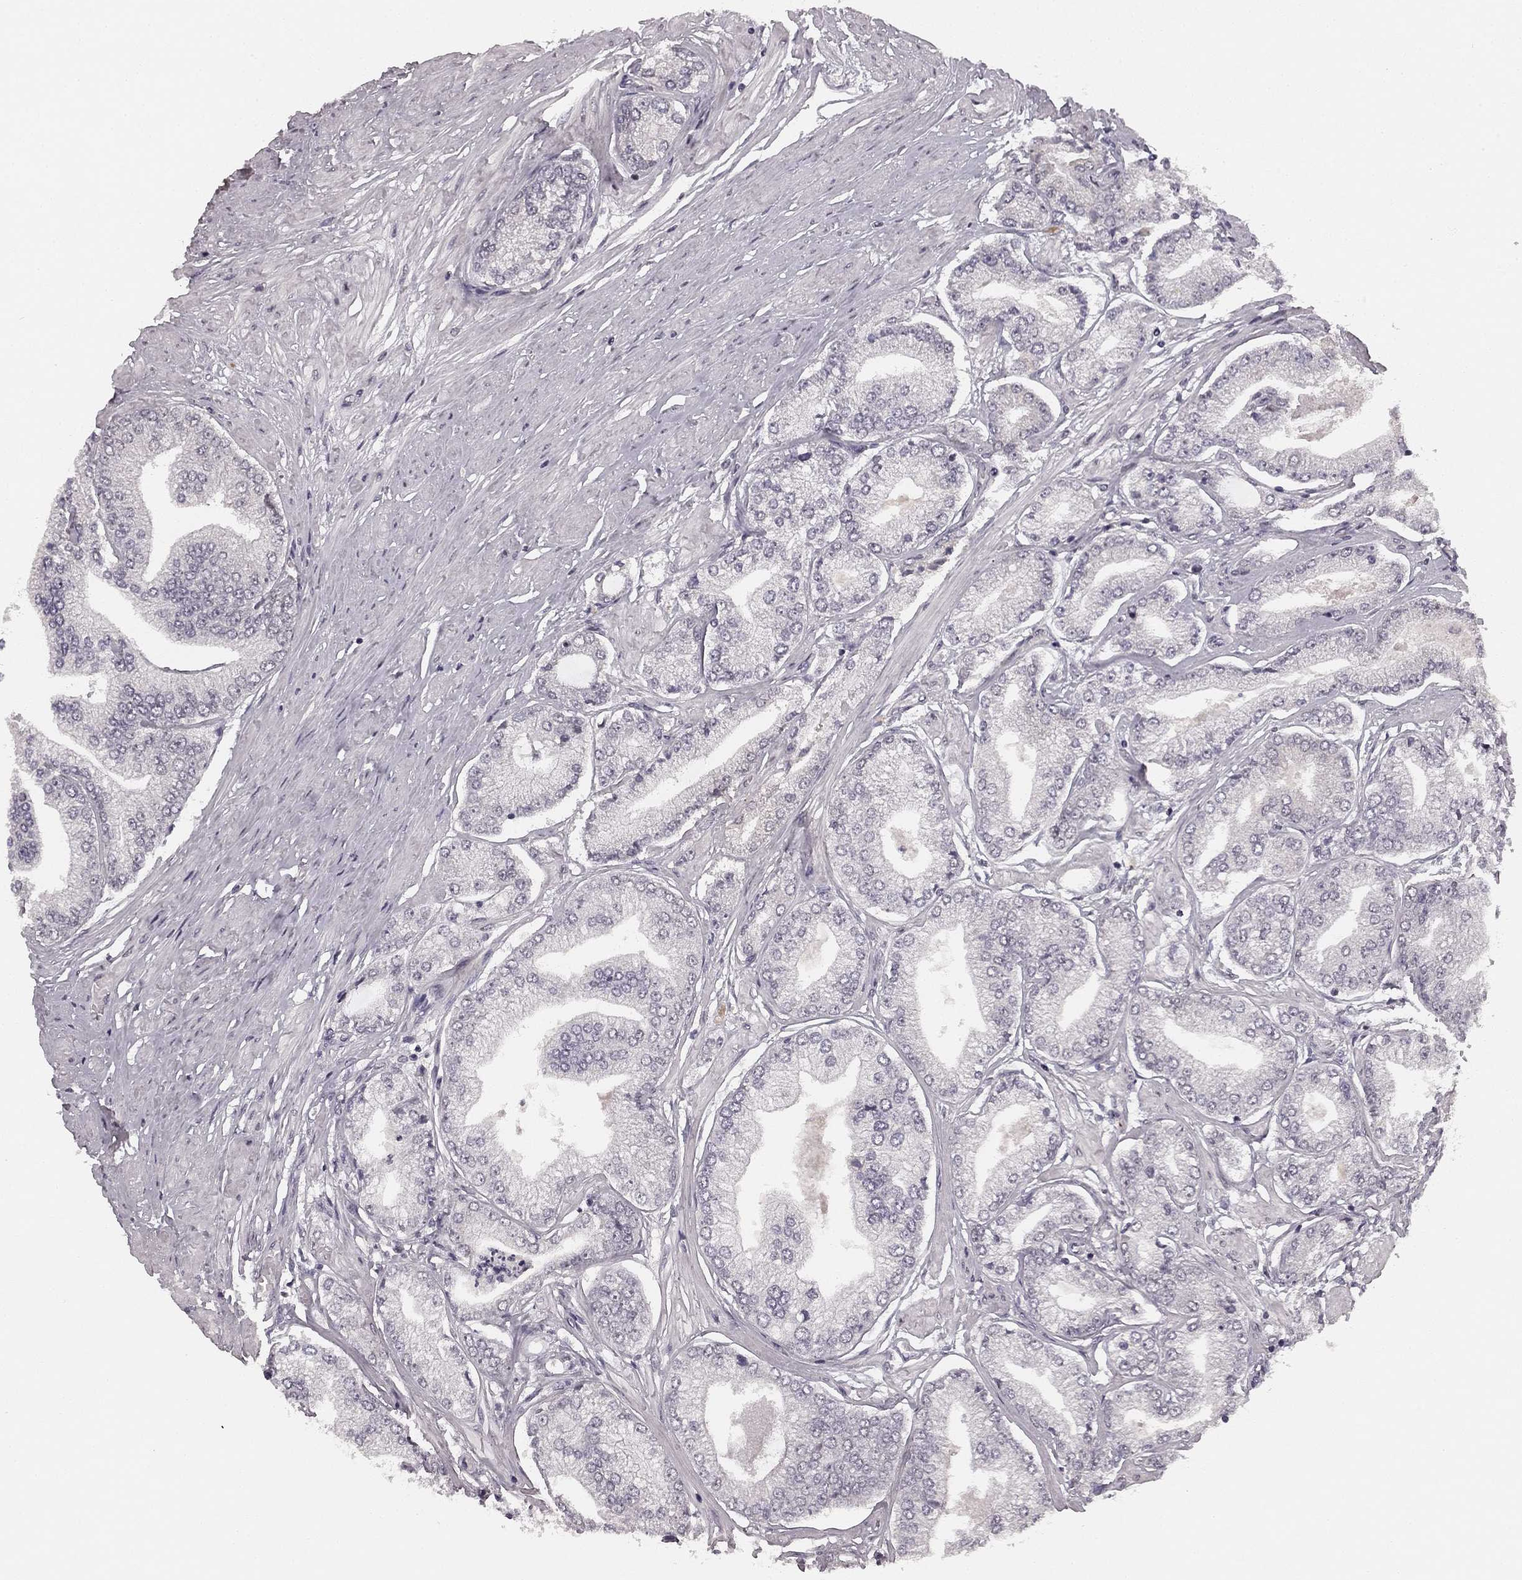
{"staining": {"intensity": "negative", "quantity": "none", "location": "none"}, "tissue": "prostate cancer", "cell_type": "Tumor cells", "image_type": "cancer", "snomed": [{"axis": "morphology", "description": "Adenocarcinoma, Low grade"}, {"axis": "topography", "description": "Prostate"}], "caption": "Tumor cells show no significant positivity in prostate low-grade adenocarcinoma.", "gene": "HCN4", "patient": {"sex": "male", "age": 55}}